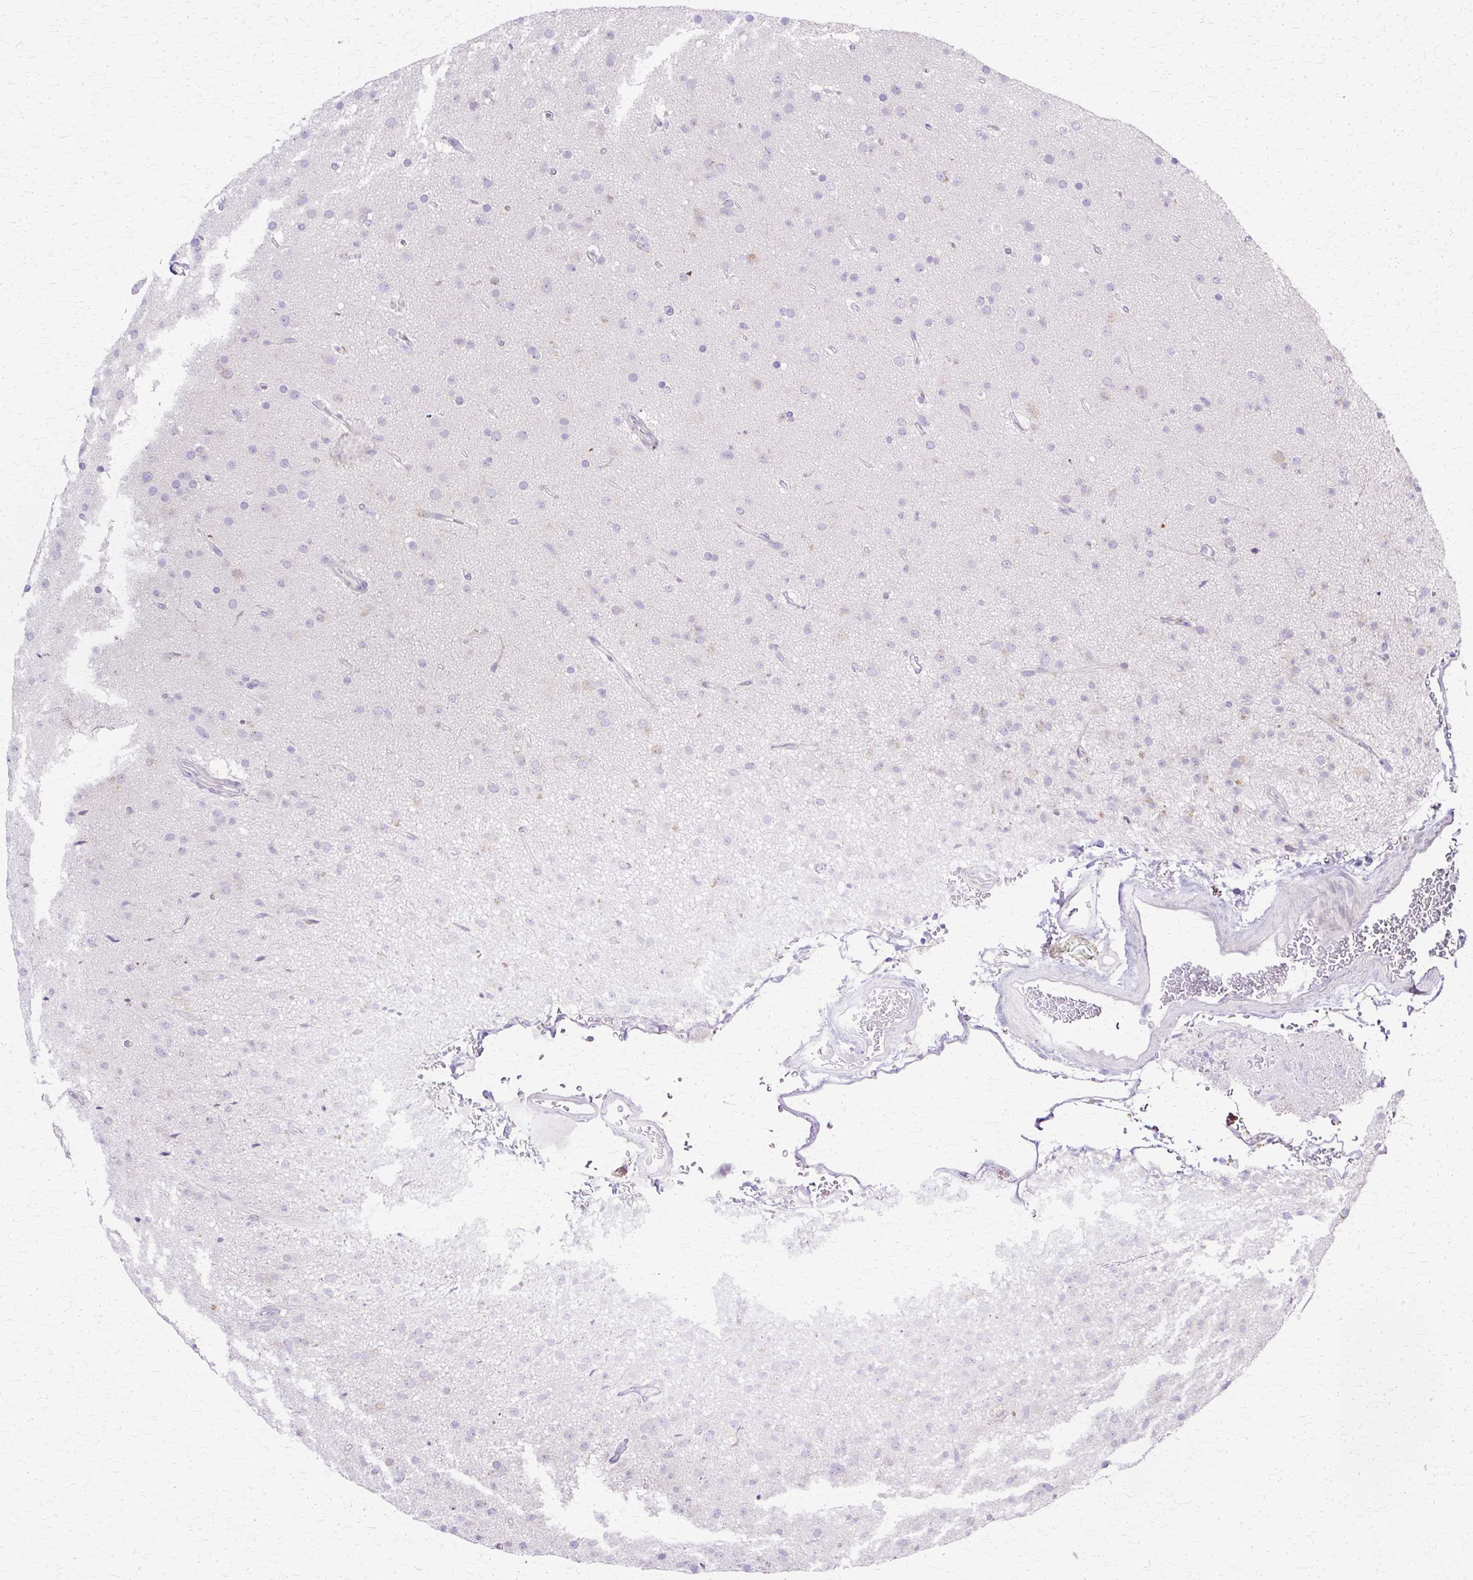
{"staining": {"intensity": "negative", "quantity": "none", "location": "none"}, "tissue": "glioma", "cell_type": "Tumor cells", "image_type": "cancer", "snomed": [{"axis": "morphology", "description": "Glioma, malignant, Low grade"}, {"axis": "topography", "description": "Brain"}], "caption": "Tumor cells show no significant protein staining in malignant glioma (low-grade).", "gene": "TBC1D3G", "patient": {"sex": "male", "age": 65}}